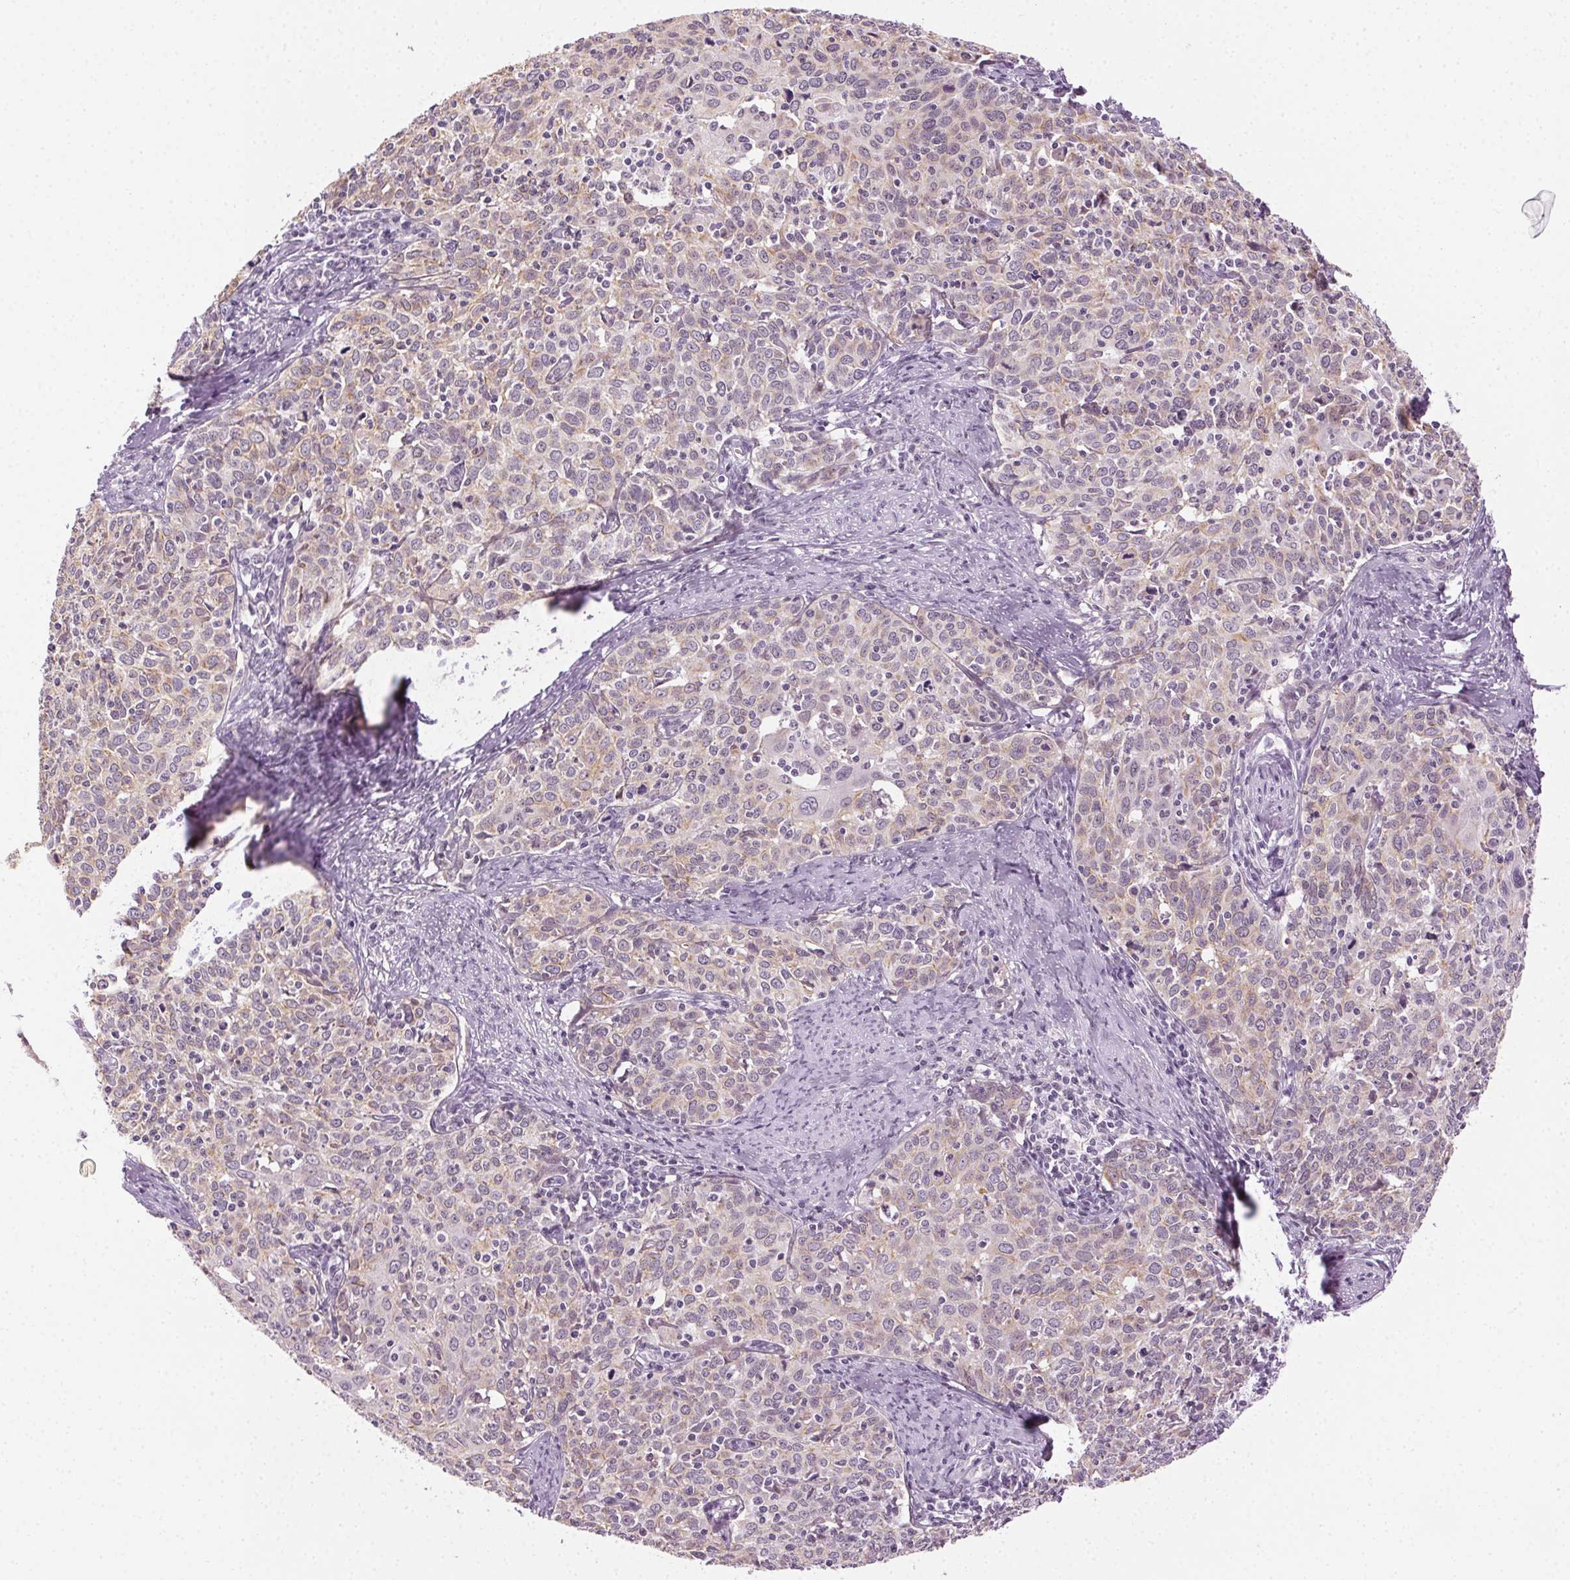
{"staining": {"intensity": "weak", "quantity": "25%-75%", "location": "cytoplasmic/membranous"}, "tissue": "cervical cancer", "cell_type": "Tumor cells", "image_type": "cancer", "snomed": [{"axis": "morphology", "description": "Squamous cell carcinoma, NOS"}, {"axis": "topography", "description": "Cervix"}], "caption": "A micrograph of human cervical cancer stained for a protein exhibits weak cytoplasmic/membranous brown staining in tumor cells.", "gene": "AIF1L", "patient": {"sex": "female", "age": 62}}